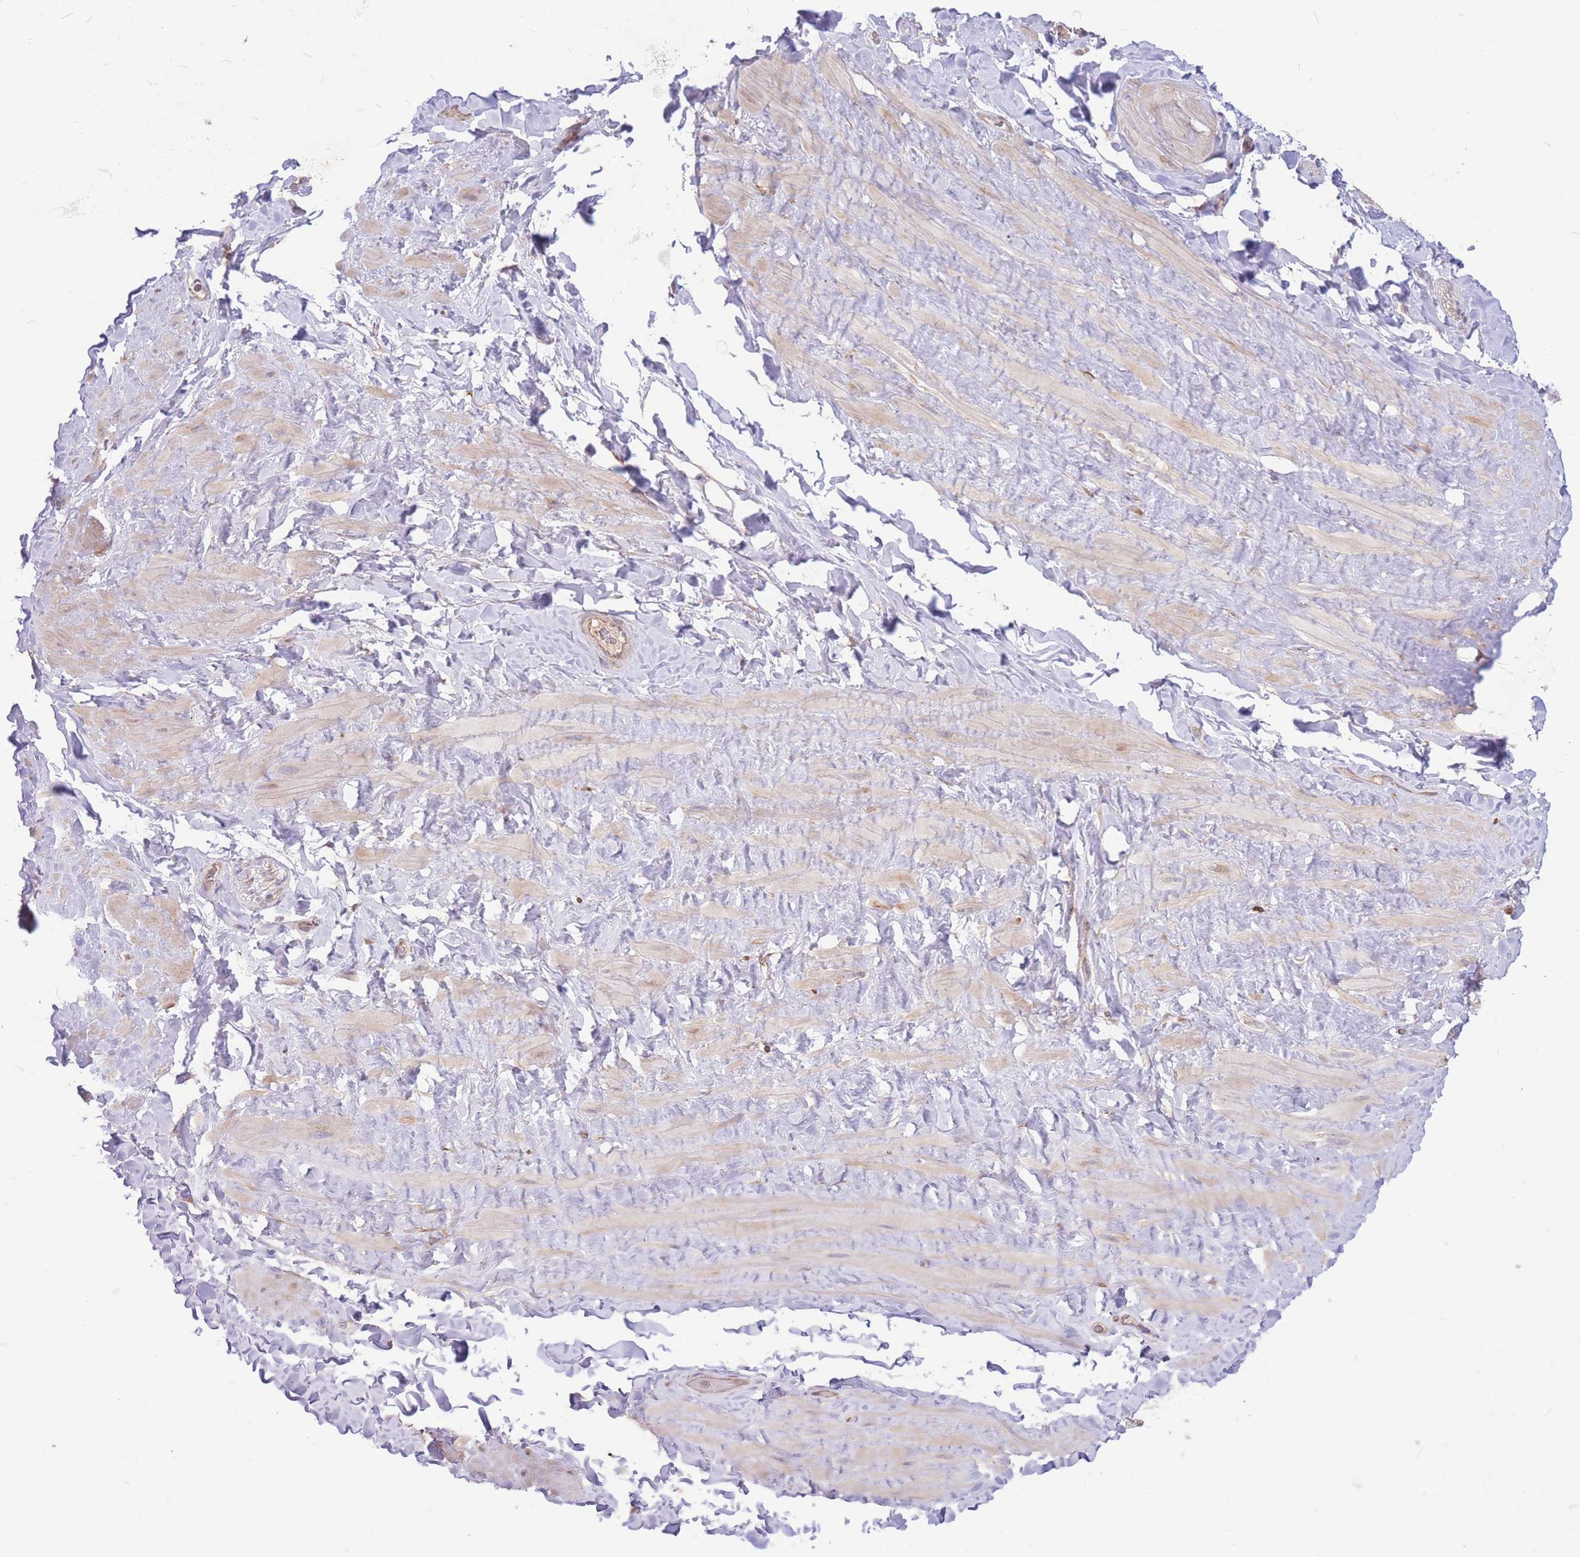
{"staining": {"intensity": "negative", "quantity": "none", "location": "none"}, "tissue": "adipose tissue", "cell_type": "Adipocytes", "image_type": "normal", "snomed": [{"axis": "morphology", "description": "Normal tissue, NOS"}, {"axis": "topography", "description": "Soft tissue"}, {"axis": "topography", "description": "Vascular tissue"}], "caption": "Immunohistochemistry histopathology image of unremarkable adipose tissue stained for a protein (brown), which exhibits no staining in adipocytes. Brightfield microscopy of immunohistochemistry stained with DAB (brown) and hematoxylin (blue), captured at high magnification.", "gene": "GMNN", "patient": {"sex": "male", "age": 41}}